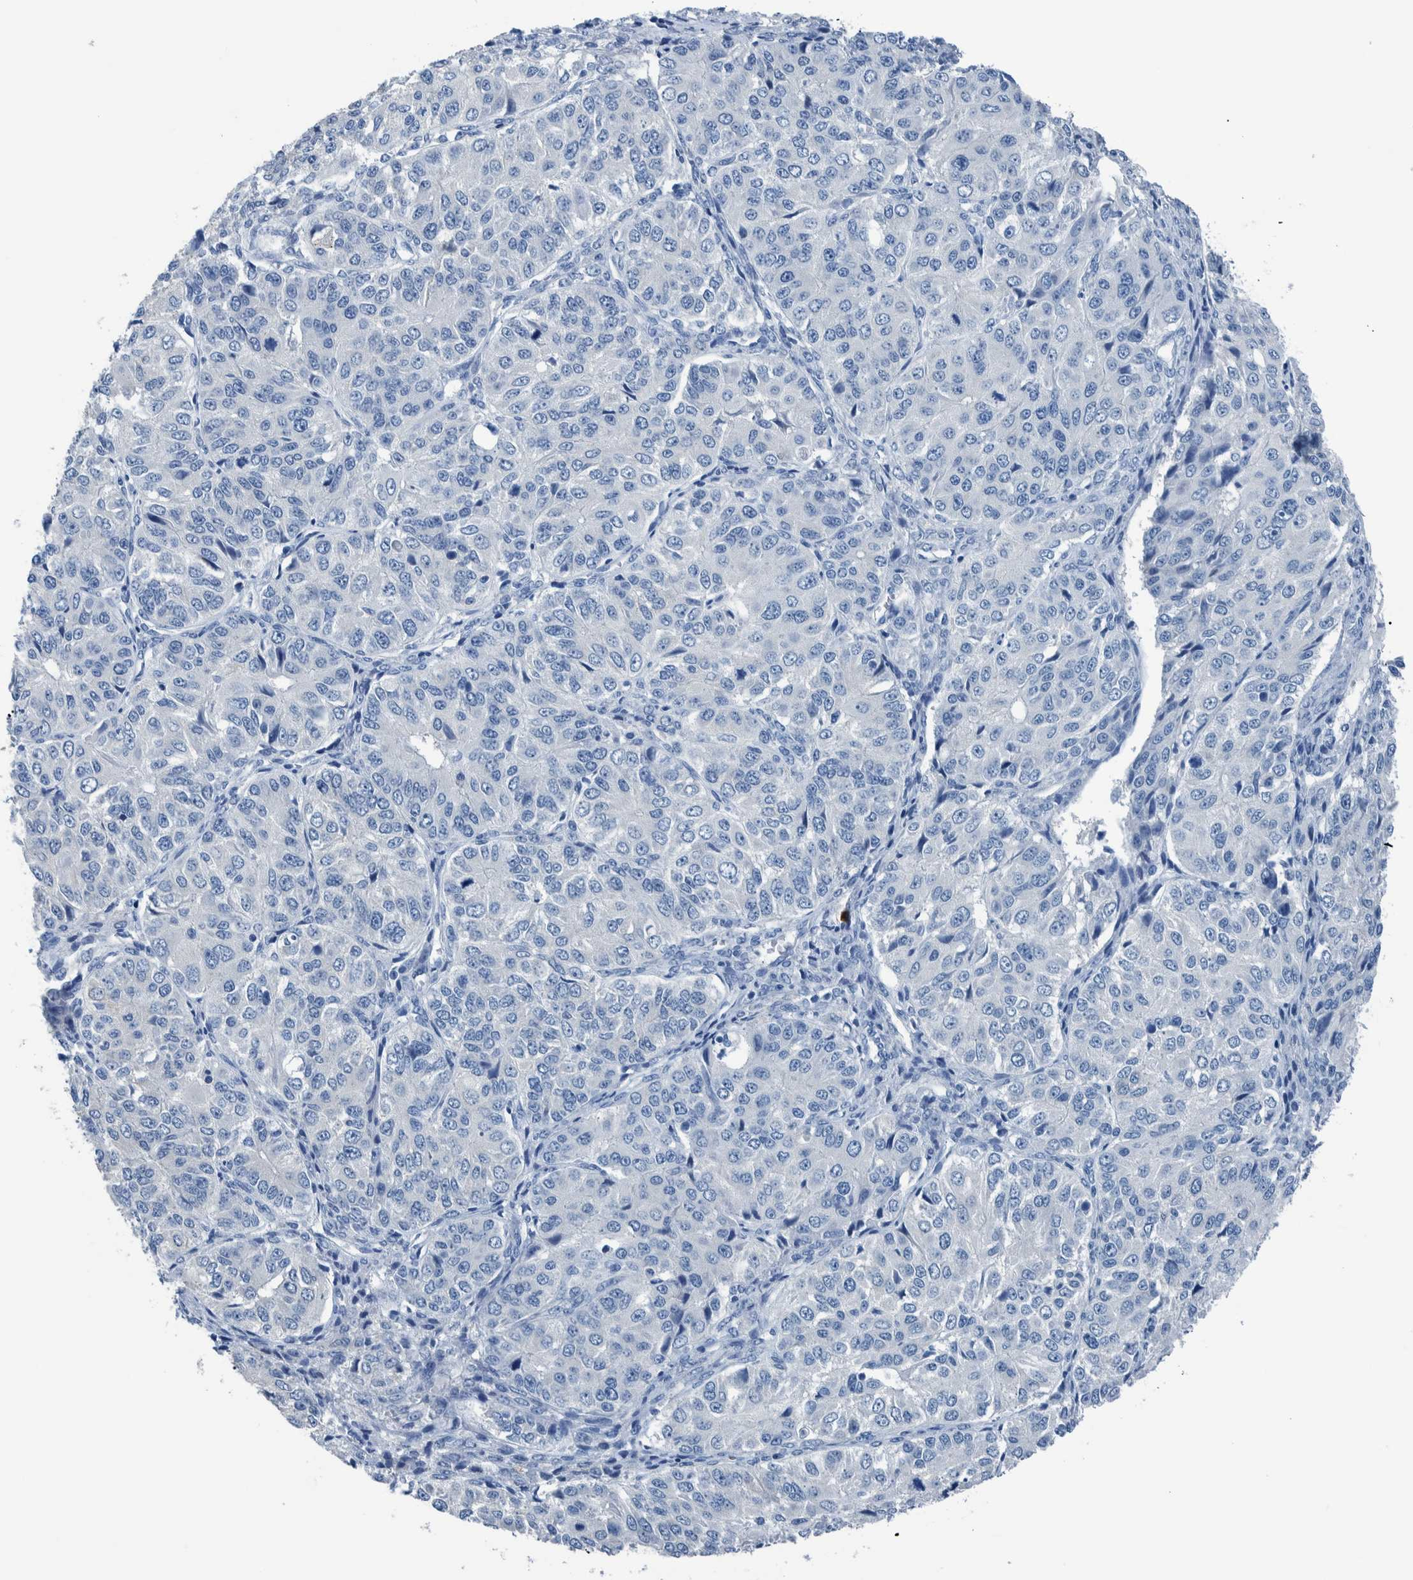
{"staining": {"intensity": "negative", "quantity": "none", "location": "none"}, "tissue": "ovarian cancer", "cell_type": "Tumor cells", "image_type": "cancer", "snomed": [{"axis": "morphology", "description": "Carcinoma, endometroid"}, {"axis": "topography", "description": "Ovary"}], "caption": "Ovarian cancer was stained to show a protein in brown. There is no significant positivity in tumor cells.", "gene": "IDO1", "patient": {"sex": "female", "age": 51}}